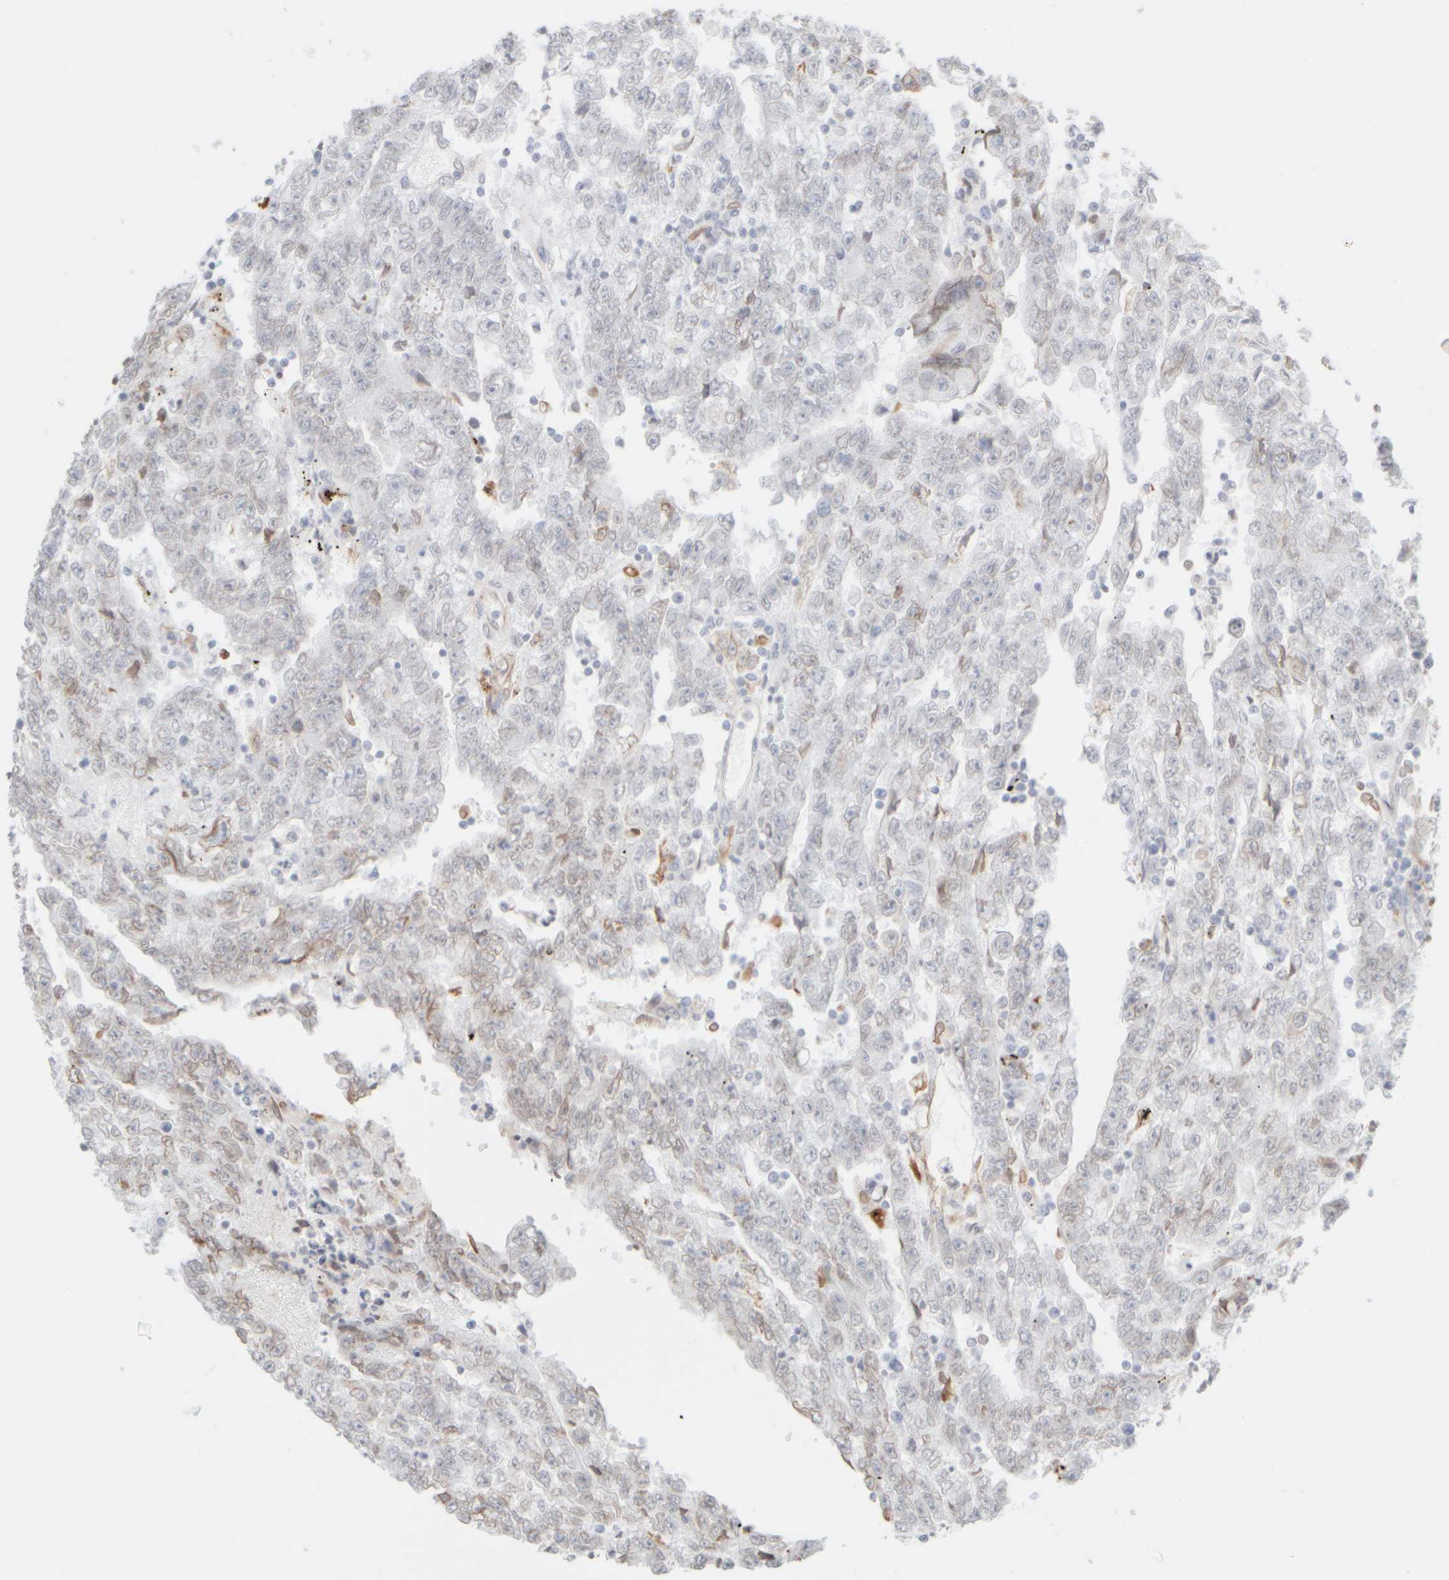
{"staining": {"intensity": "negative", "quantity": "none", "location": "none"}, "tissue": "testis cancer", "cell_type": "Tumor cells", "image_type": "cancer", "snomed": [{"axis": "morphology", "description": "Carcinoma, Embryonal, NOS"}, {"axis": "topography", "description": "Testis"}], "caption": "The immunohistochemistry (IHC) histopathology image has no significant expression in tumor cells of testis cancer tissue.", "gene": "KRT15", "patient": {"sex": "male", "age": 25}}